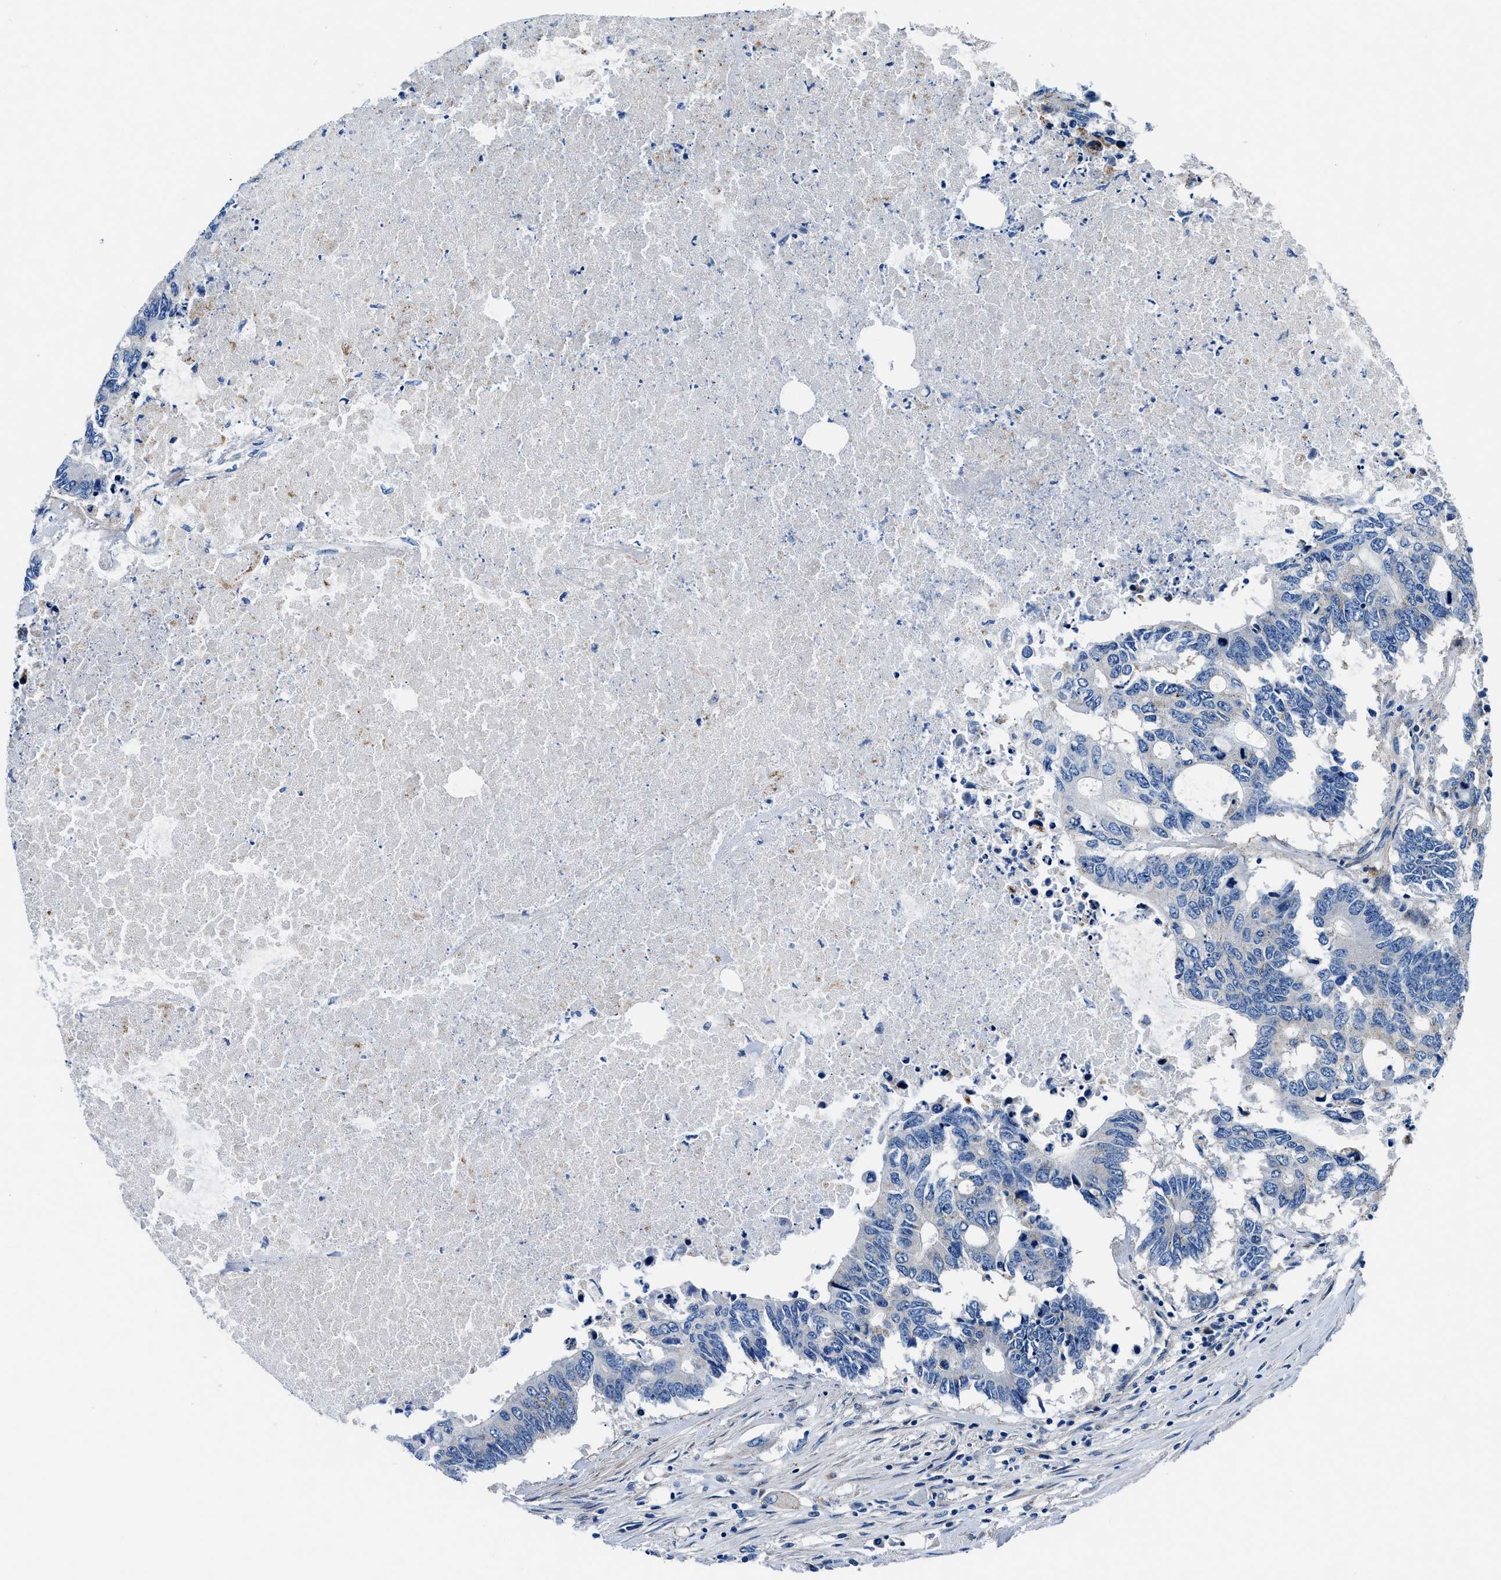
{"staining": {"intensity": "negative", "quantity": "none", "location": "none"}, "tissue": "colorectal cancer", "cell_type": "Tumor cells", "image_type": "cancer", "snomed": [{"axis": "morphology", "description": "Adenocarcinoma, NOS"}, {"axis": "topography", "description": "Colon"}], "caption": "An image of human colorectal cancer (adenocarcinoma) is negative for staining in tumor cells.", "gene": "DAG1", "patient": {"sex": "male", "age": 71}}